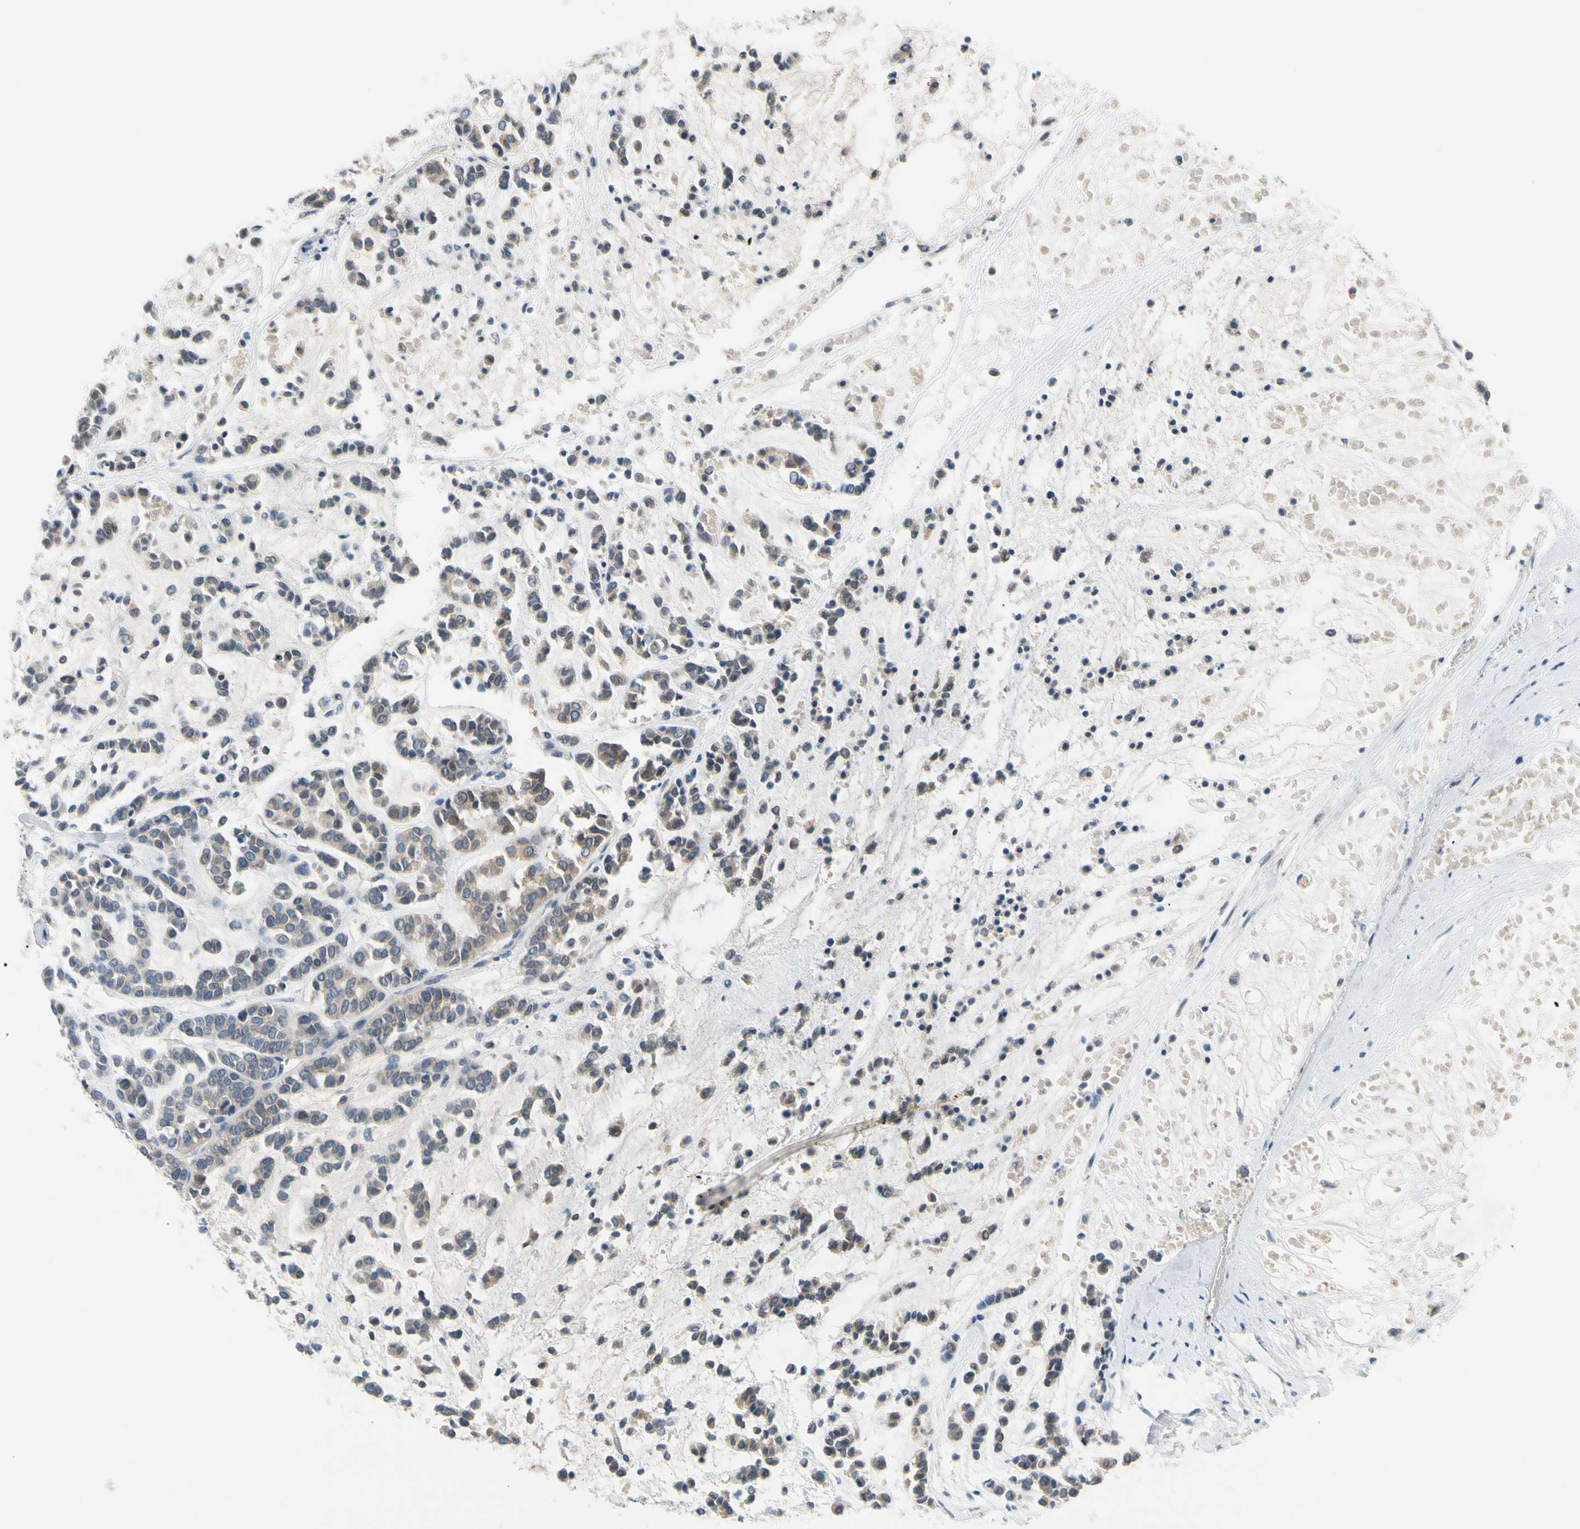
{"staining": {"intensity": "weak", "quantity": "25%-75%", "location": "cytoplasmic/membranous"}, "tissue": "head and neck cancer", "cell_type": "Tumor cells", "image_type": "cancer", "snomed": [{"axis": "morphology", "description": "Adenocarcinoma, NOS"}, {"axis": "morphology", "description": "Adenoma, NOS"}, {"axis": "topography", "description": "Head-Neck"}], "caption": "There is low levels of weak cytoplasmic/membranous expression in tumor cells of head and neck cancer, as demonstrated by immunohistochemical staining (brown color).", "gene": "CNDP1", "patient": {"sex": "female", "age": 55}}